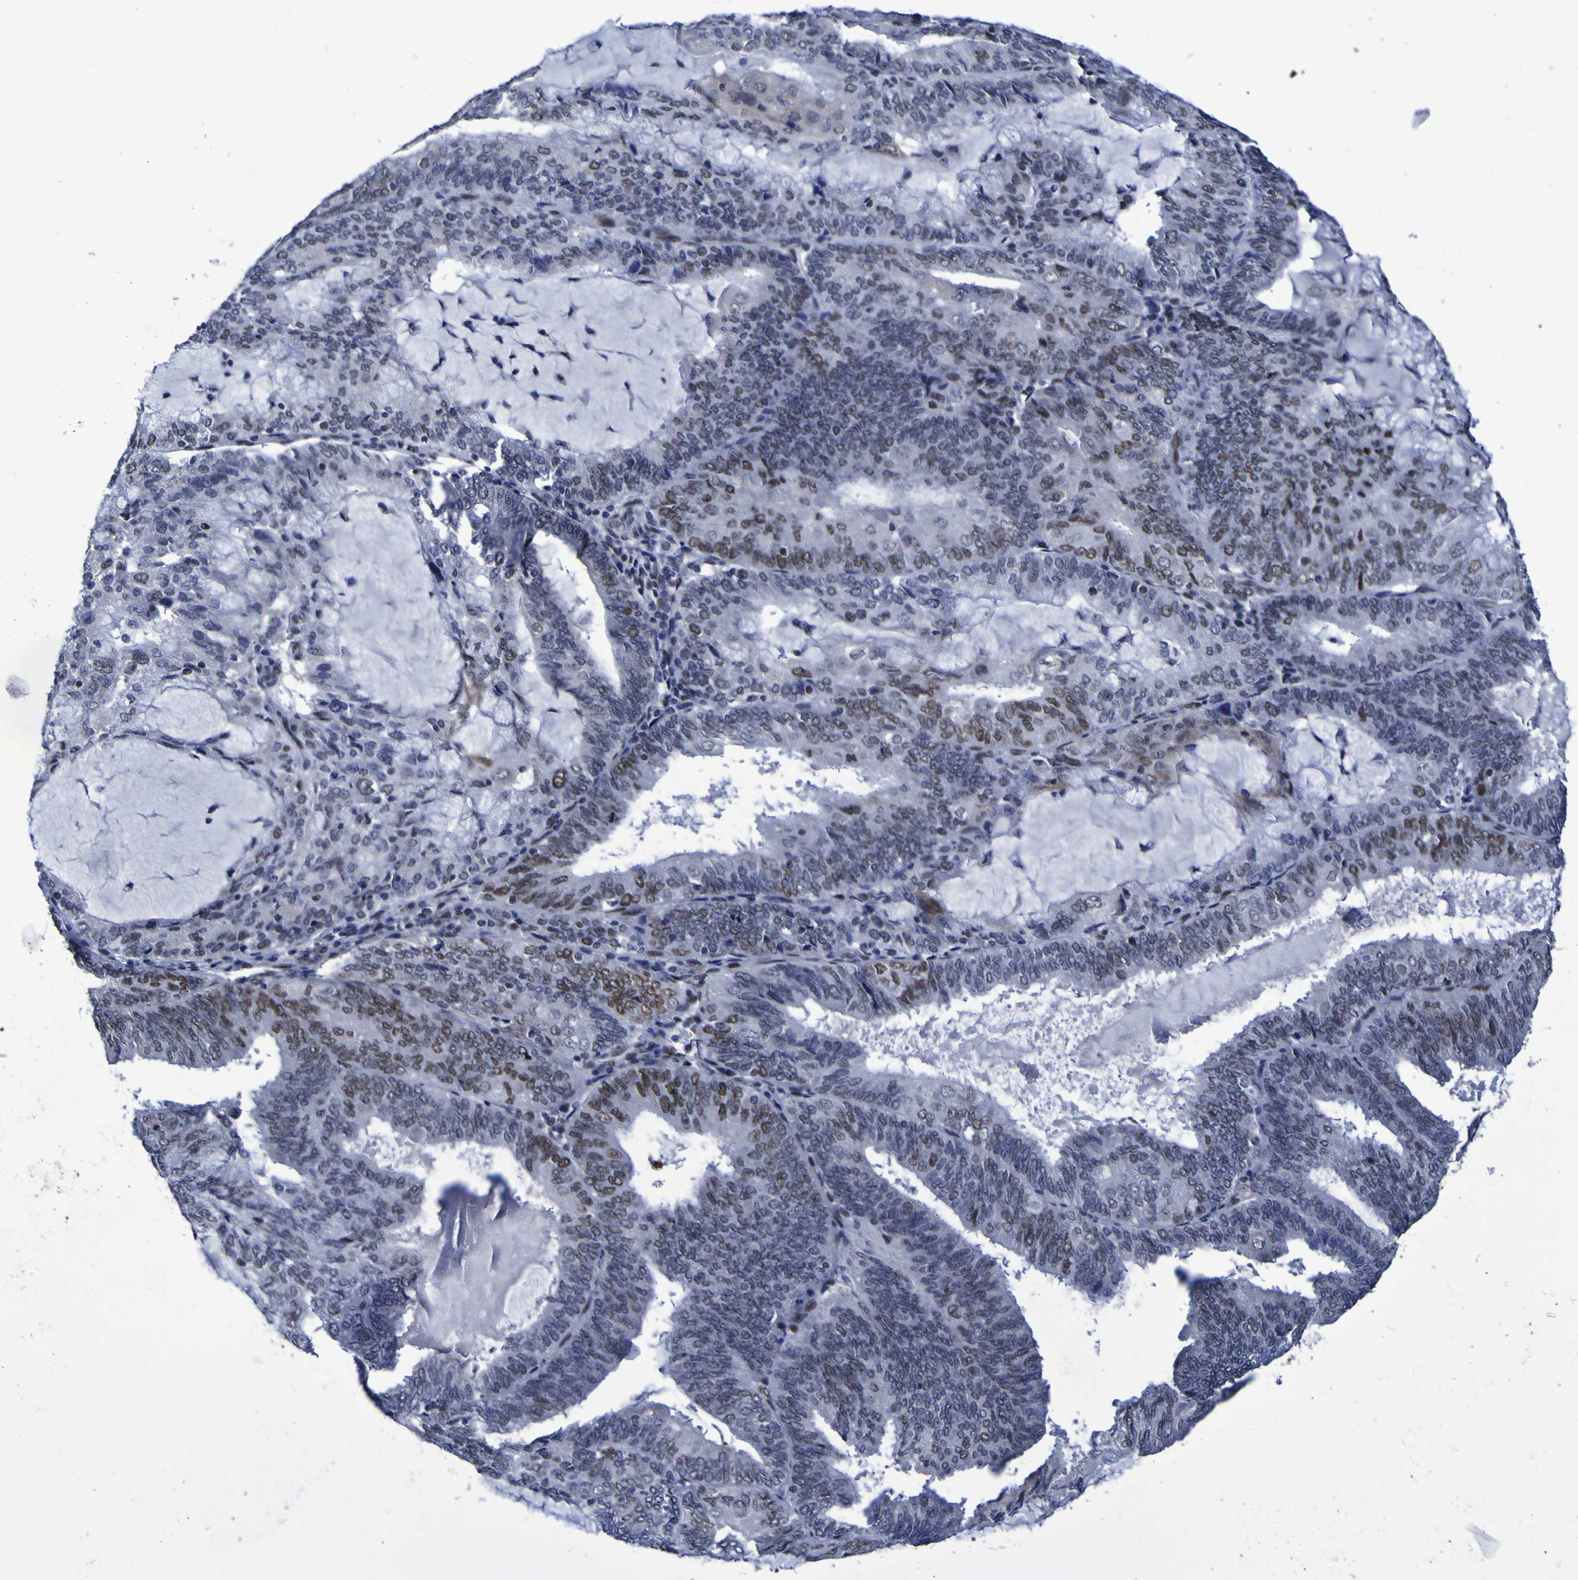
{"staining": {"intensity": "moderate", "quantity": "<25%", "location": "nuclear"}, "tissue": "endometrial cancer", "cell_type": "Tumor cells", "image_type": "cancer", "snomed": [{"axis": "morphology", "description": "Adenocarcinoma, NOS"}, {"axis": "topography", "description": "Endometrium"}], "caption": "Moderate nuclear protein staining is identified in about <25% of tumor cells in endometrial cancer (adenocarcinoma).", "gene": "MBD3", "patient": {"sex": "female", "age": 81}}